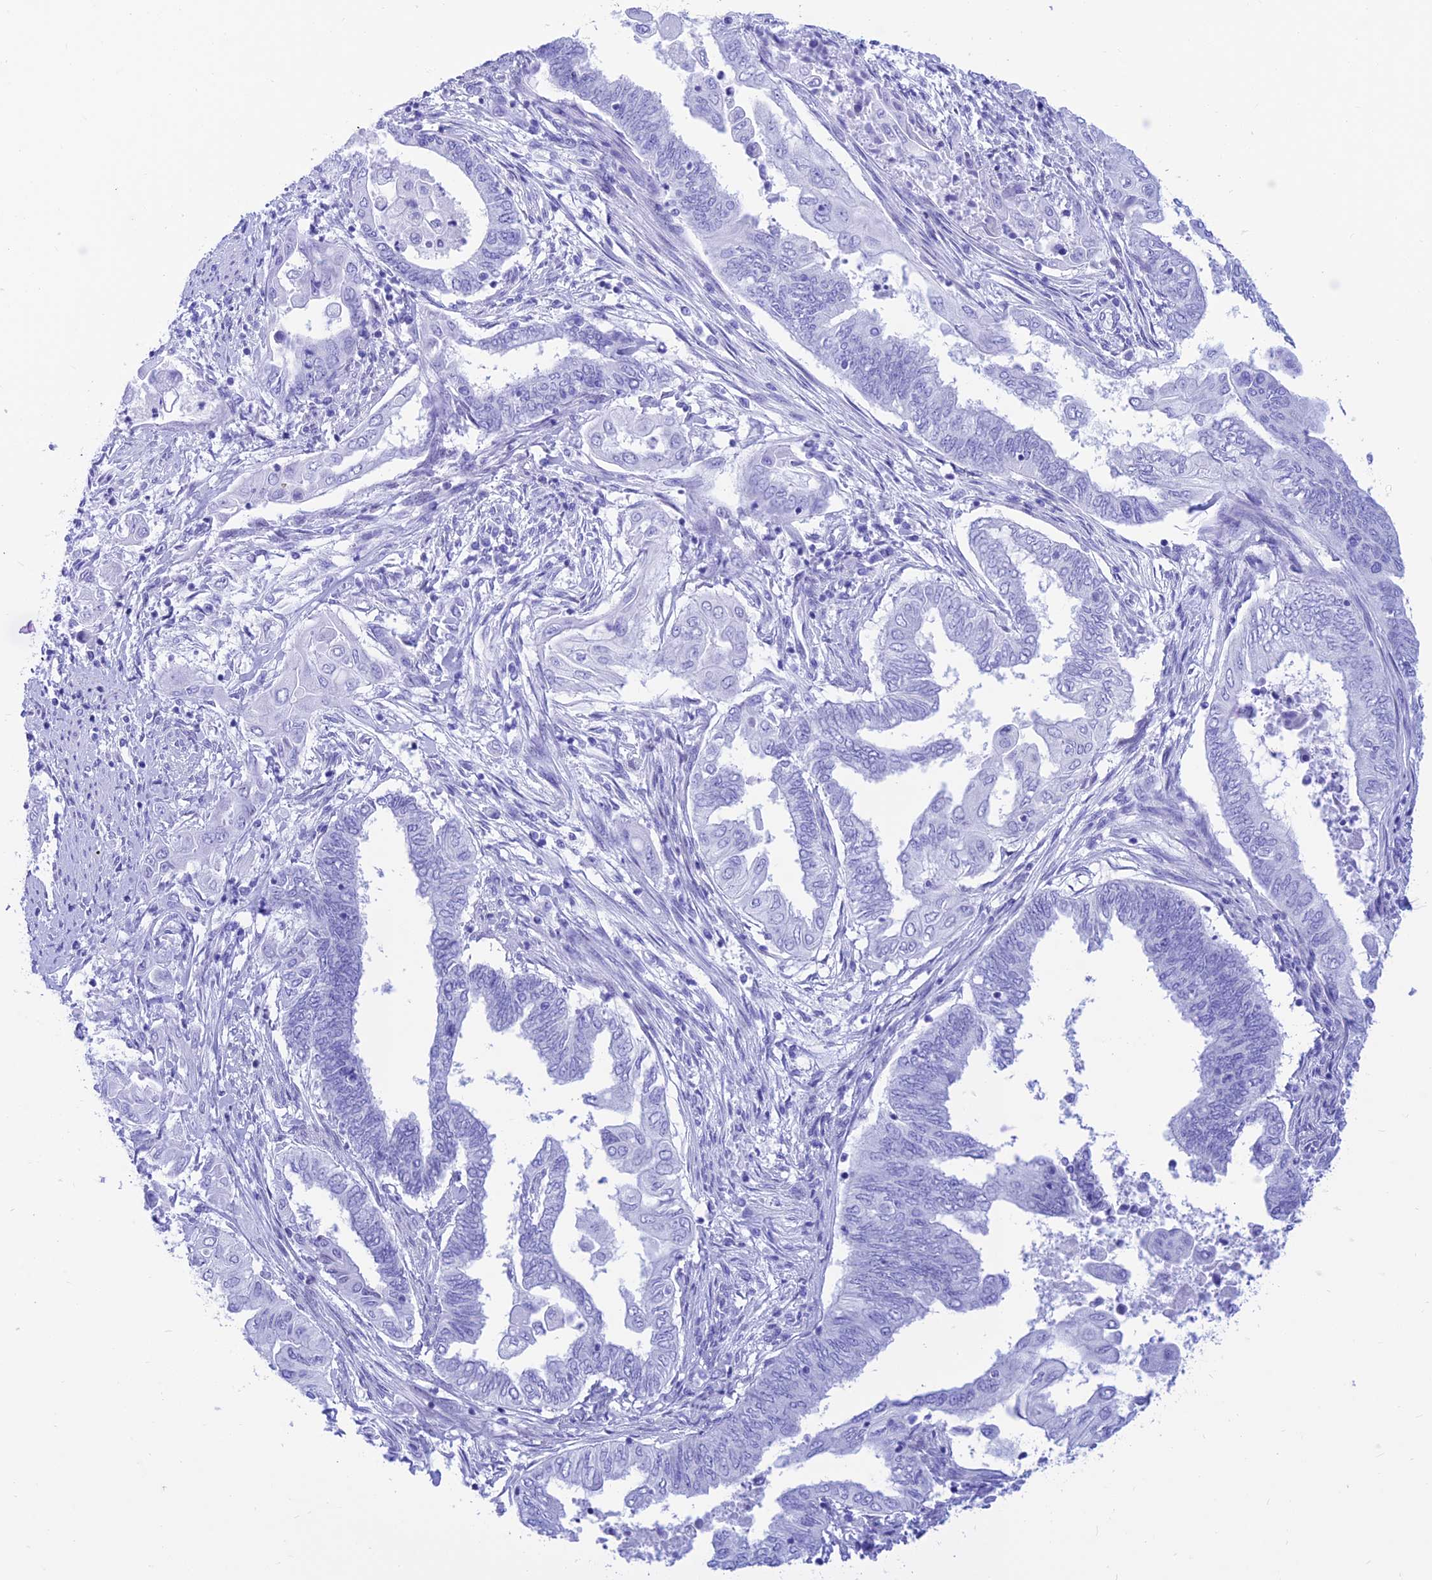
{"staining": {"intensity": "negative", "quantity": "none", "location": "none"}, "tissue": "endometrial cancer", "cell_type": "Tumor cells", "image_type": "cancer", "snomed": [{"axis": "morphology", "description": "Adenocarcinoma, NOS"}, {"axis": "topography", "description": "Uterus"}, {"axis": "topography", "description": "Endometrium"}], "caption": "The IHC image has no significant staining in tumor cells of endometrial cancer (adenocarcinoma) tissue. (IHC, brightfield microscopy, high magnification).", "gene": "PRNP", "patient": {"sex": "female", "age": 70}}